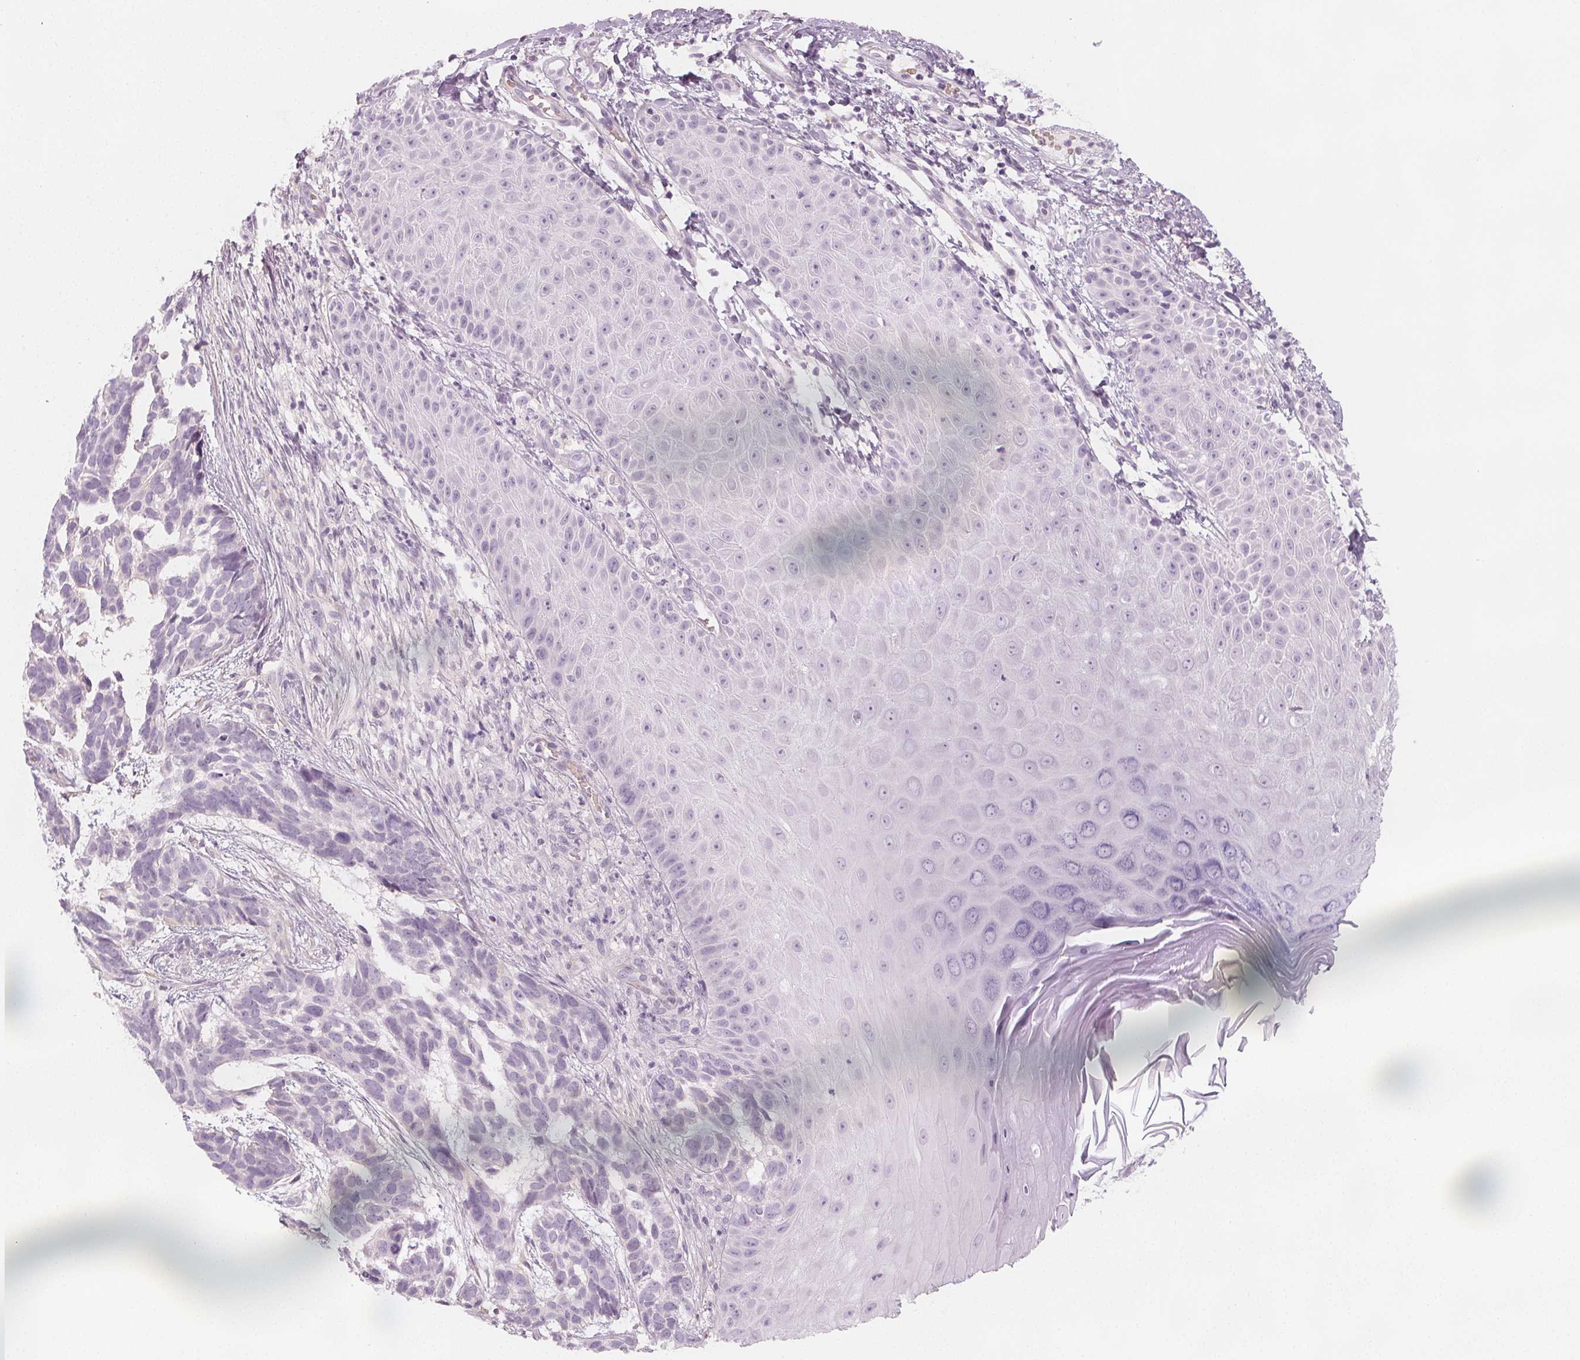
{"staining": {"intensity": "negative", "quantity": "none", "location": "none"}, "tissue": "skin cancer", "cell_type": "Tumor cells", "image_type": "cancer", "snomed": [{"axis": "morphology", "description": "Basal cell carcinoma"}, {"axis": "topography", "description": "Skin"}], "caption": "An immunohistochemistry (IHC) micrograph of basal cell carcinoma (skin) is shown. There is no staining in tumor cells of basal cell carcinoma (skin).", "gene": "MAP1A", "patient": {"sex": "male", "age": 78}}